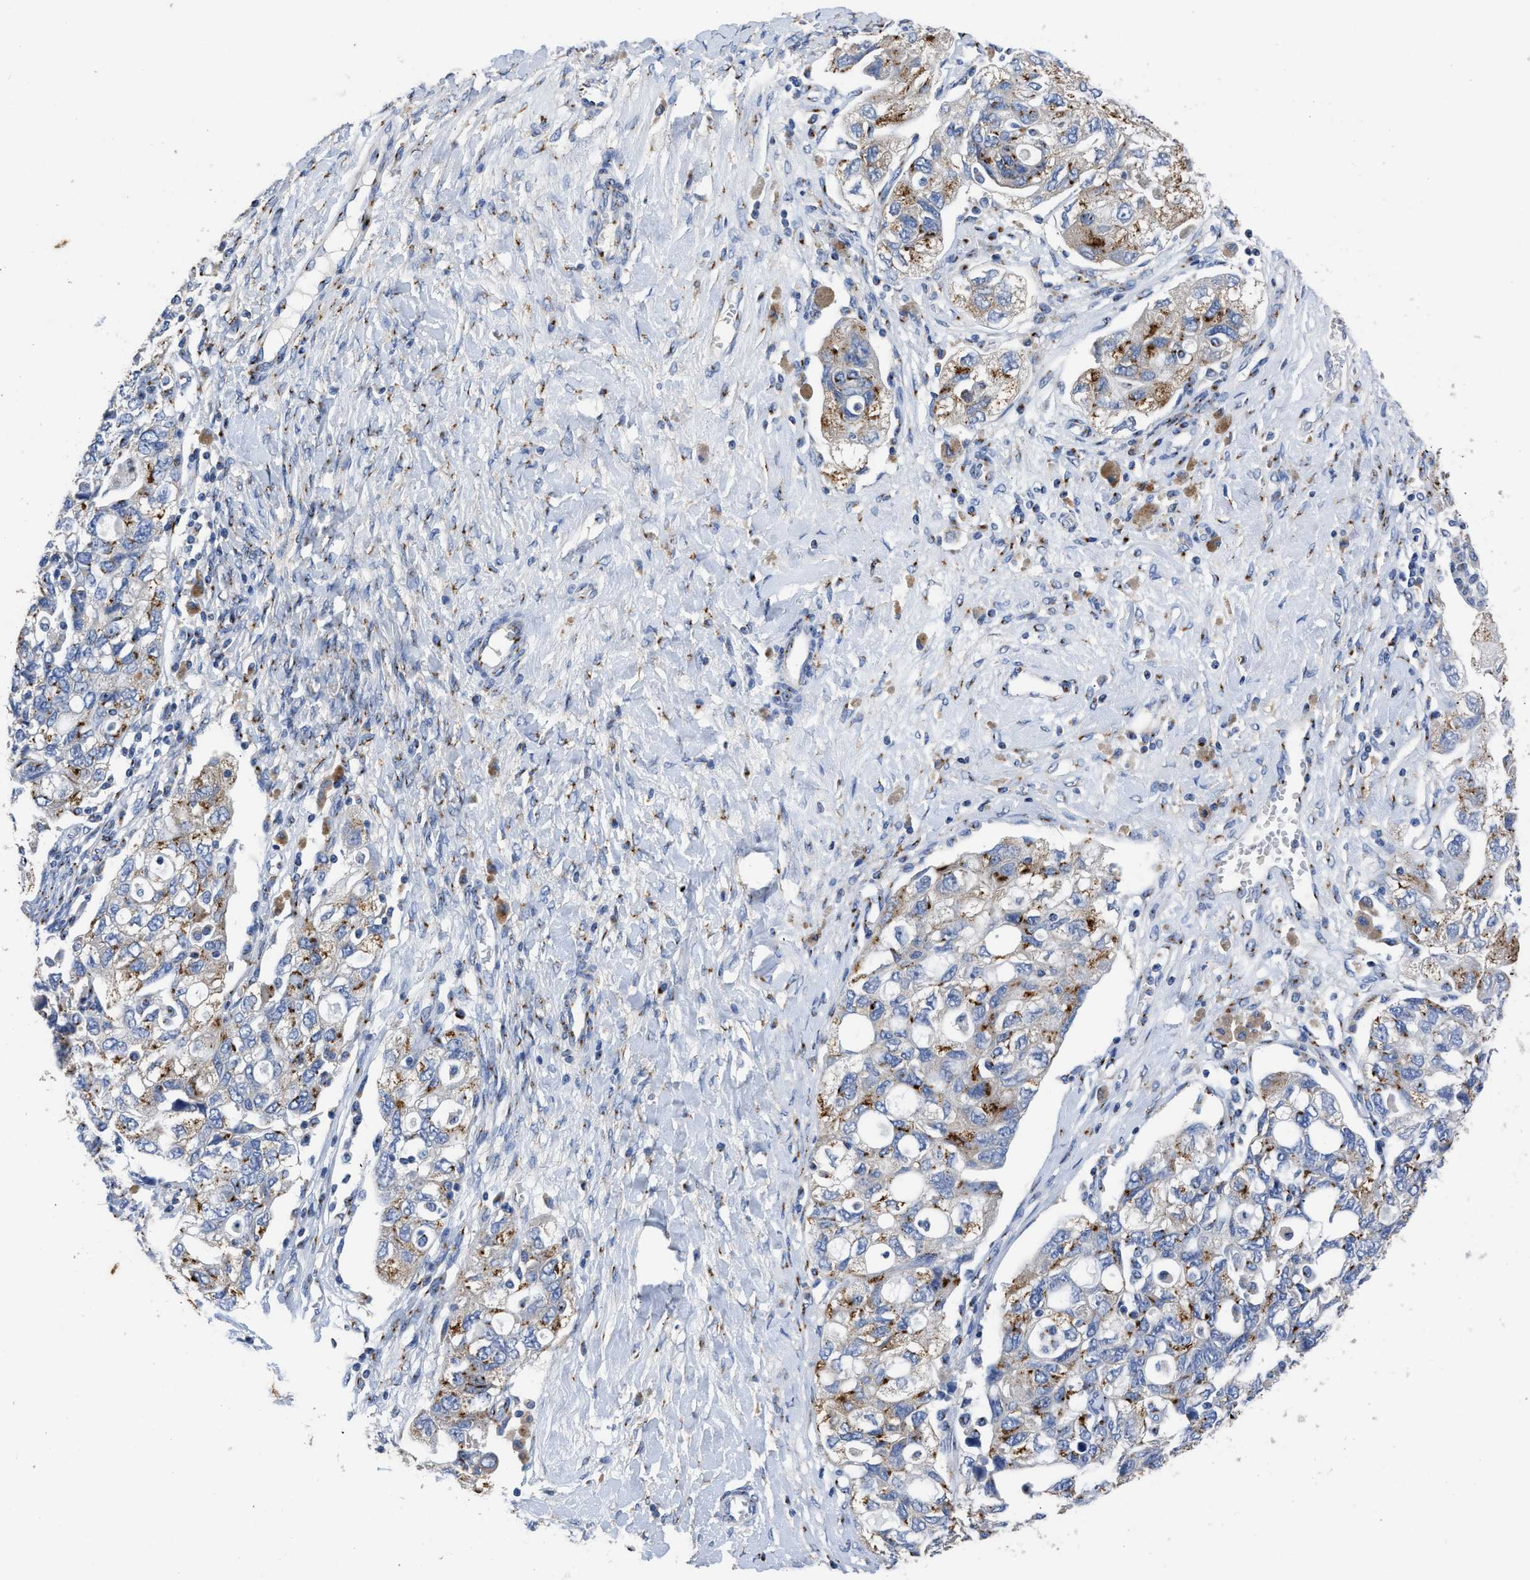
{"staining": {"intensity": "moderate", "quantity": ">75%", "location": "cytoplasmic/membranous"}, "tissue": "ovarian cancer", "cell_type": "Tumor cells", "image_type": "cancer", "snomed": [{"axis": "morphology", "description": "Carcinoma, NOS"}, {"axis": "morphology", "description": "Cystadenocarcinoma, serous, NOS"}, {"axis": "topography", "description": "Ovary"}], "caption": "Ovarian carcinoma was stained to show a protein in brown. There is medium levels of moderate cytoplasmic/membranous expression in about >75% of tumor cells. (DAB IHC, brown staining for protein, blue staining for nuclei).", "gene": "TMEM87A", "patient": {"sex": "female", "age": 69}}